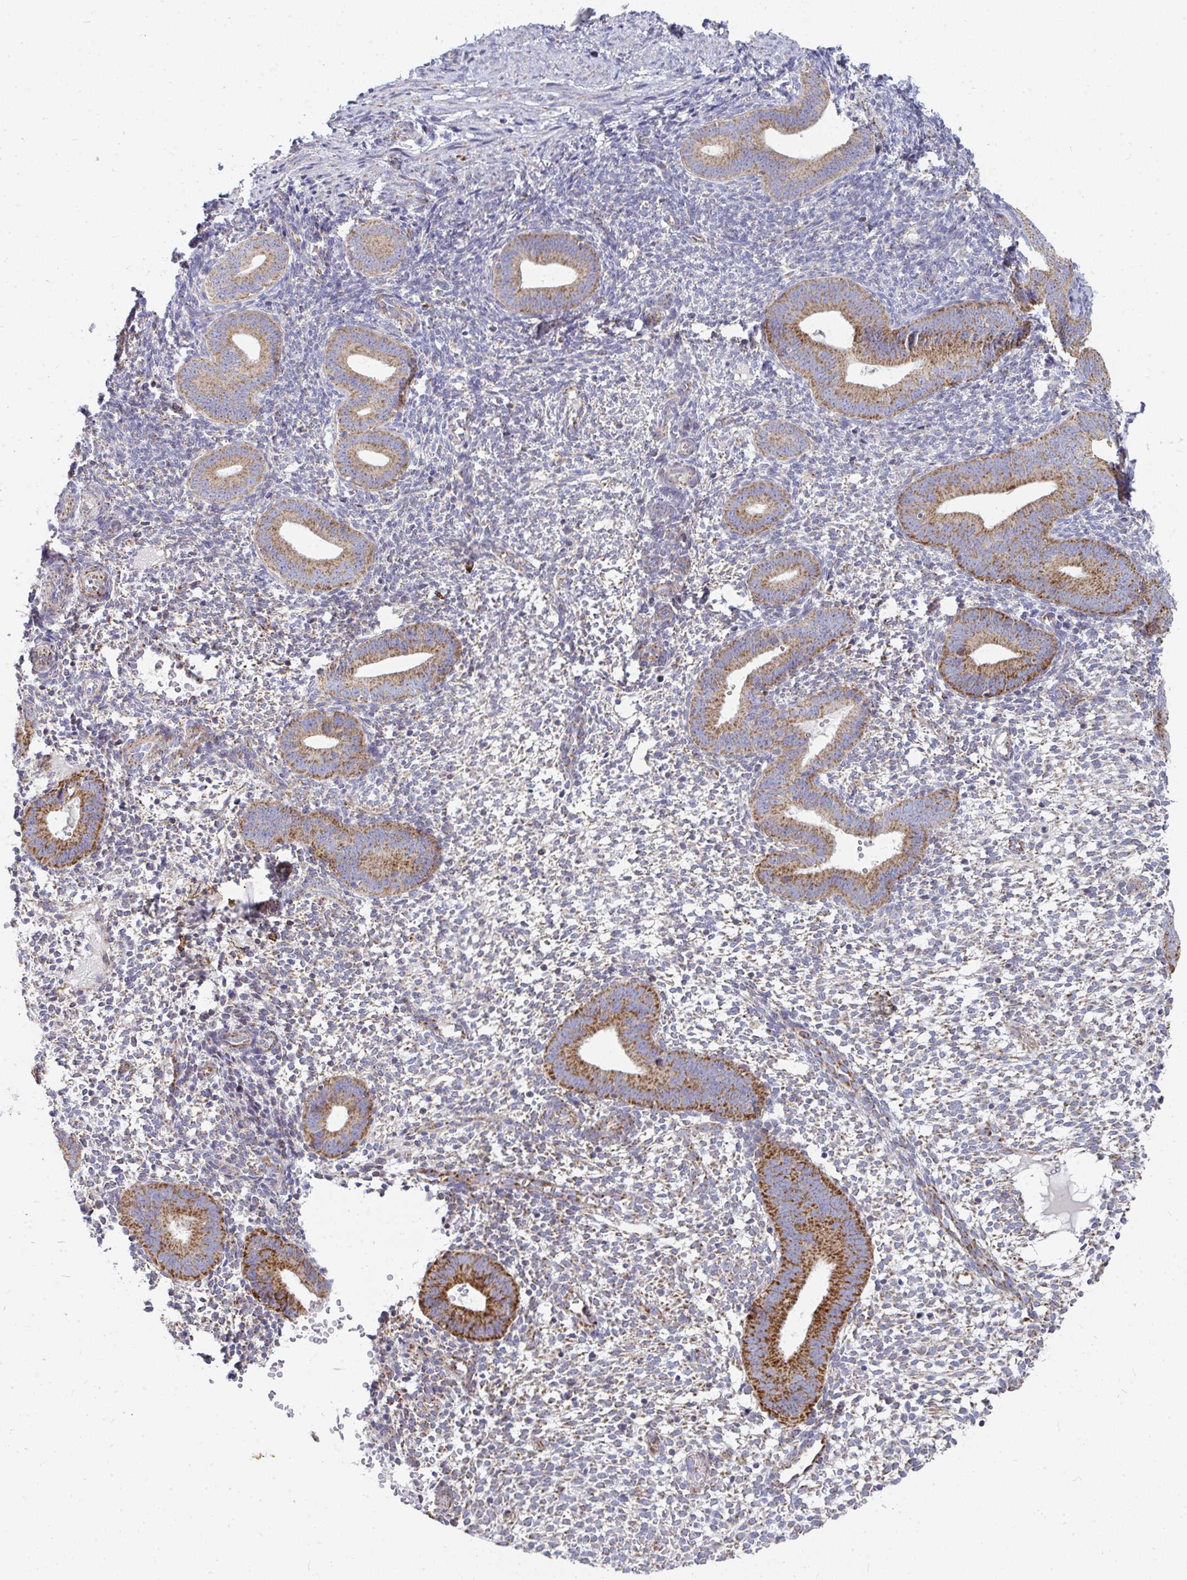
{"staining": {"intensity": "weak", "quantity": "<25%", "location": "cytoplasmic/membranous"}, "tissue": "endometrium", "cell_type": "Cells in endometrial stroma", "image_type": "normal", "snomed": [{"axis": "morphology", "description": "Normal tissue, NOS"}, {"axis": "topography", "description": "Endometrium"}], "caption": "IHC image of unremarkable endometrium stained for a protein (brown), which shows no positivity in cells in endometrial stroma. (DAB (3,3'-diaminobenzidine) immunohistochemistry, high magnification).", "gene": "FAHD1", "patient": {"sex": "female", "age": 40}}